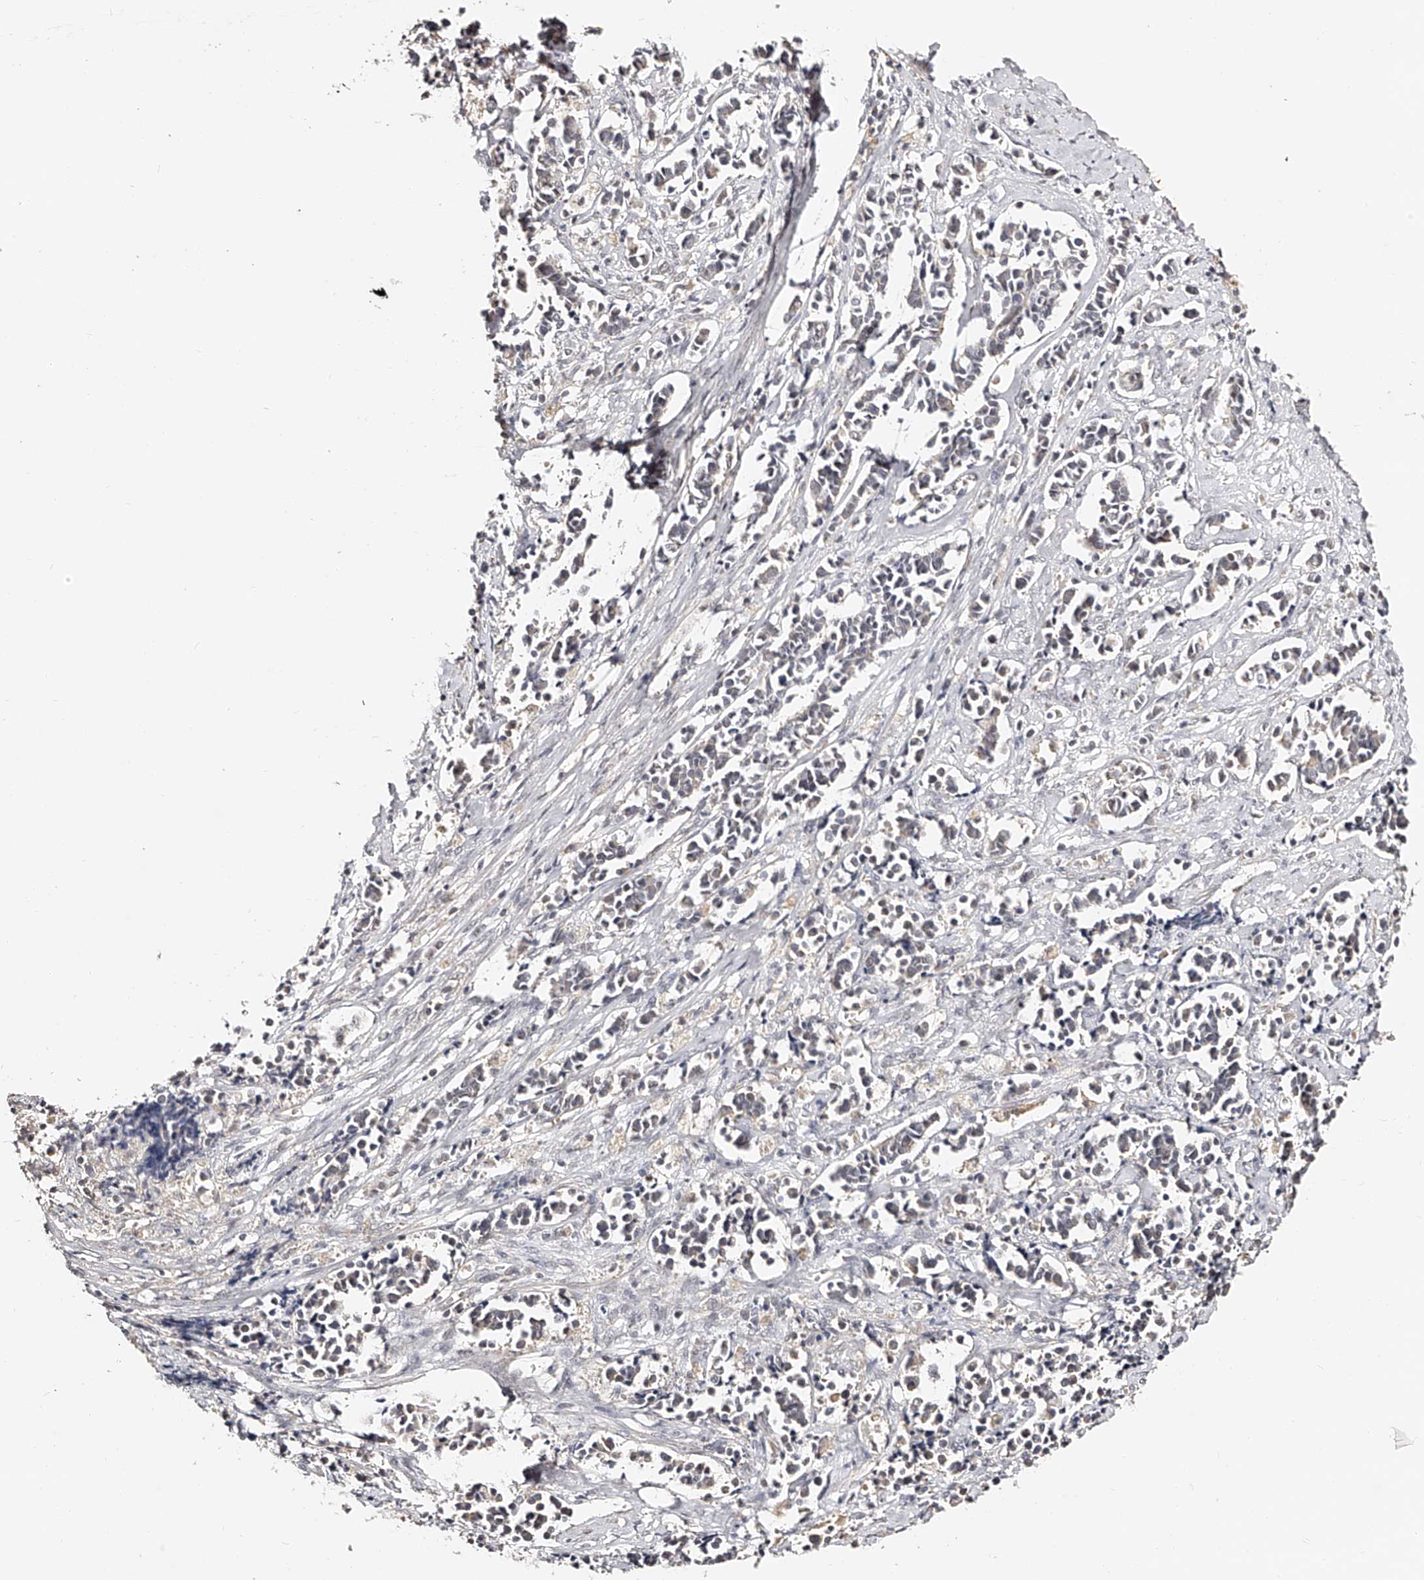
{"staining": {"intensity": "negative", "quantity": "none", "location": "none"}, "tissue": "cervical cancer", "cell_type": "Tumor cells", "image_type": "cancer", "snomed": [{"axis": "morphology", "description": "Normal tissue, NOS"}, {"axis": "morphology", "description": "Squamous cell carcinoma, NOS"}, {"axis": "topography", "description": "Cervix"}], "caption": "There is no significant expression in tumor cells of cervical cancer.", "gene": "ZNF789", "patient": {"sex": "female", "age": 35}}